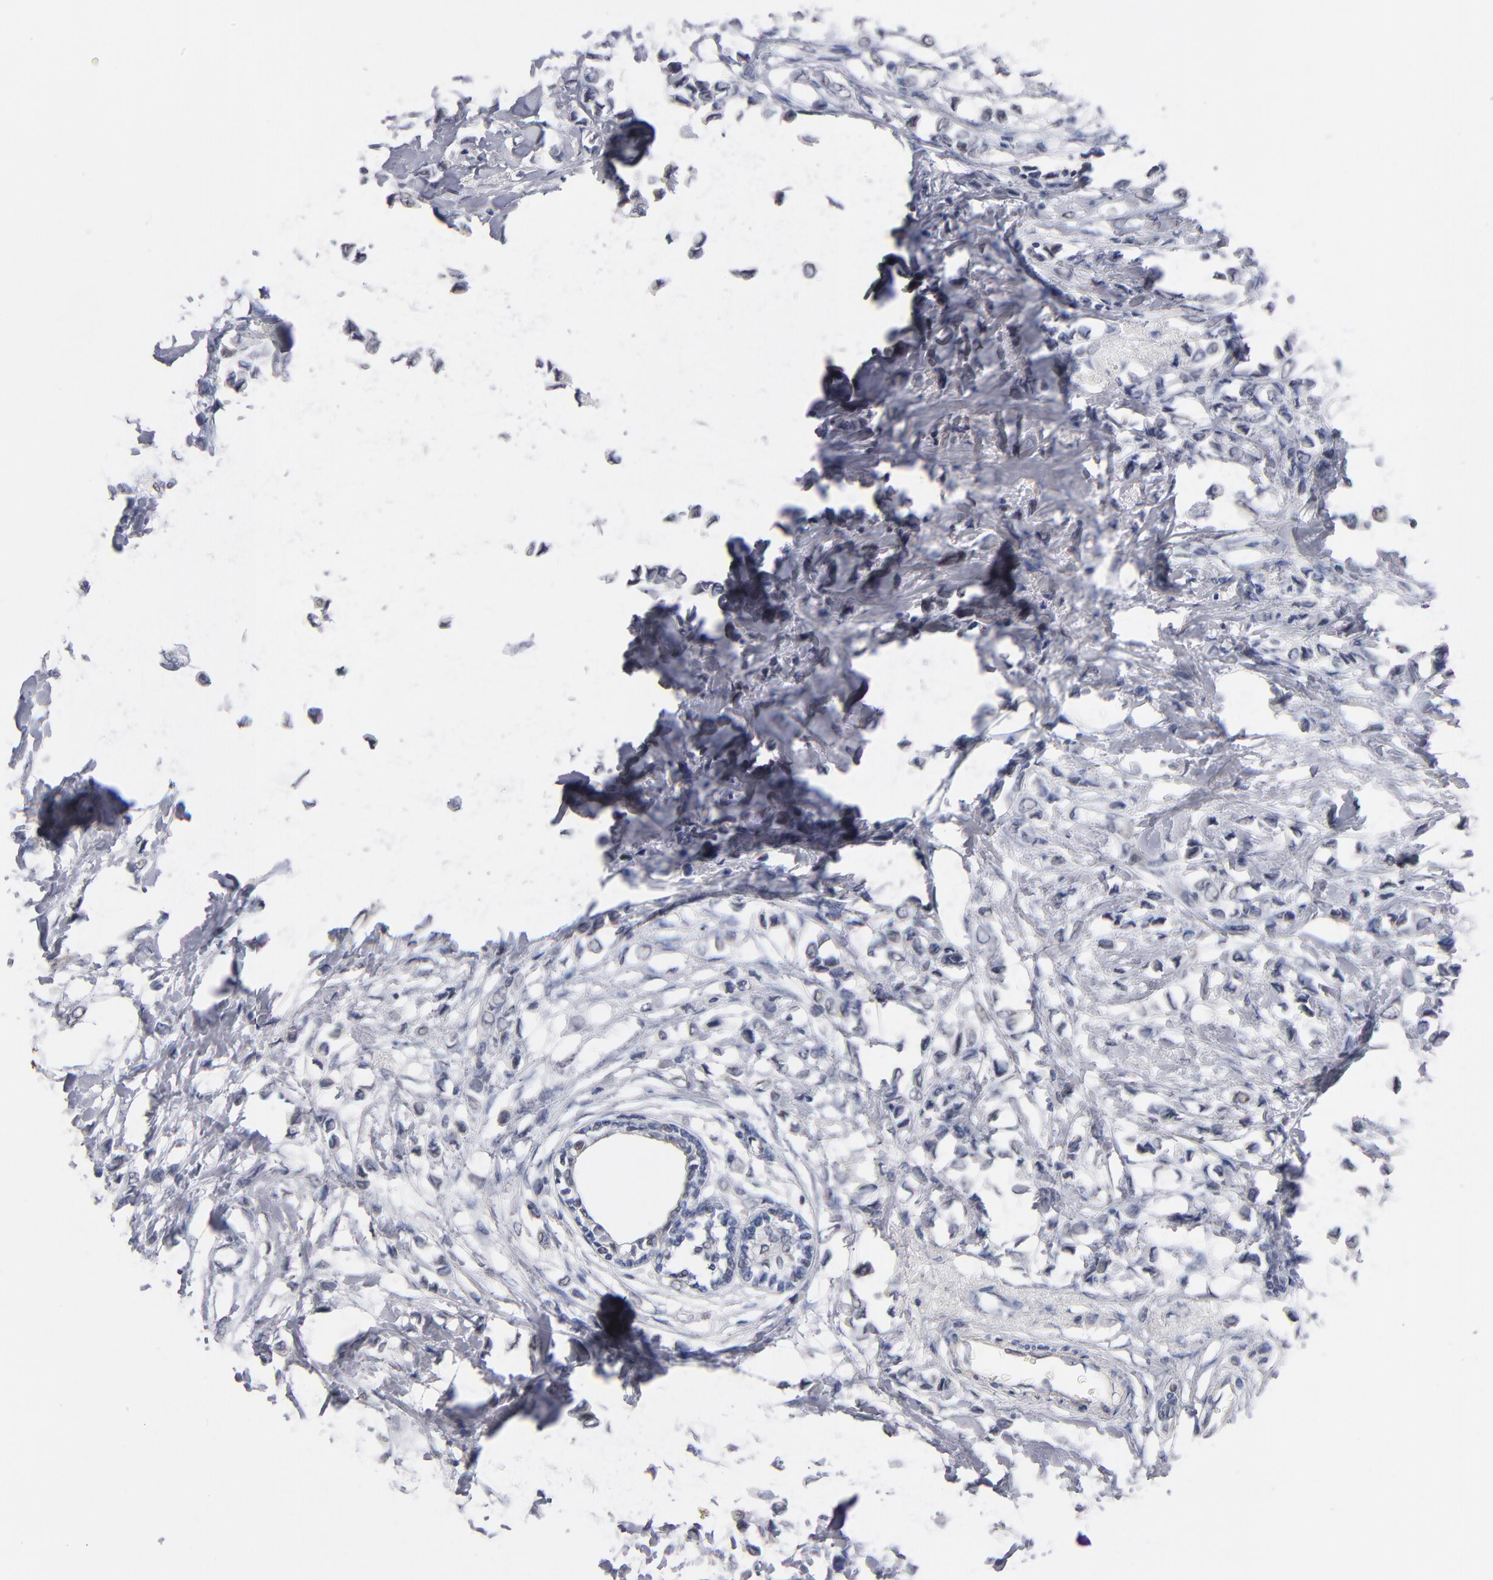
{"staining": {"intensity": "negative", "quantity": "none", "location": "none"}, "tissue": "breast cancer", "cell_type": "Tumor cells", "image_type": "cancer", "snomed": [{"axis": "morphology", "description": "Lobular carcinoma"}, {"axis": "topography", "description": "Breast"}], "caption": "This is a histopathology image of immunohistochemistry staining of breast cancer, which shows no staining in tumor cells.", "gene": "MN1", "patient": {"sex": "female", "age": 51}}